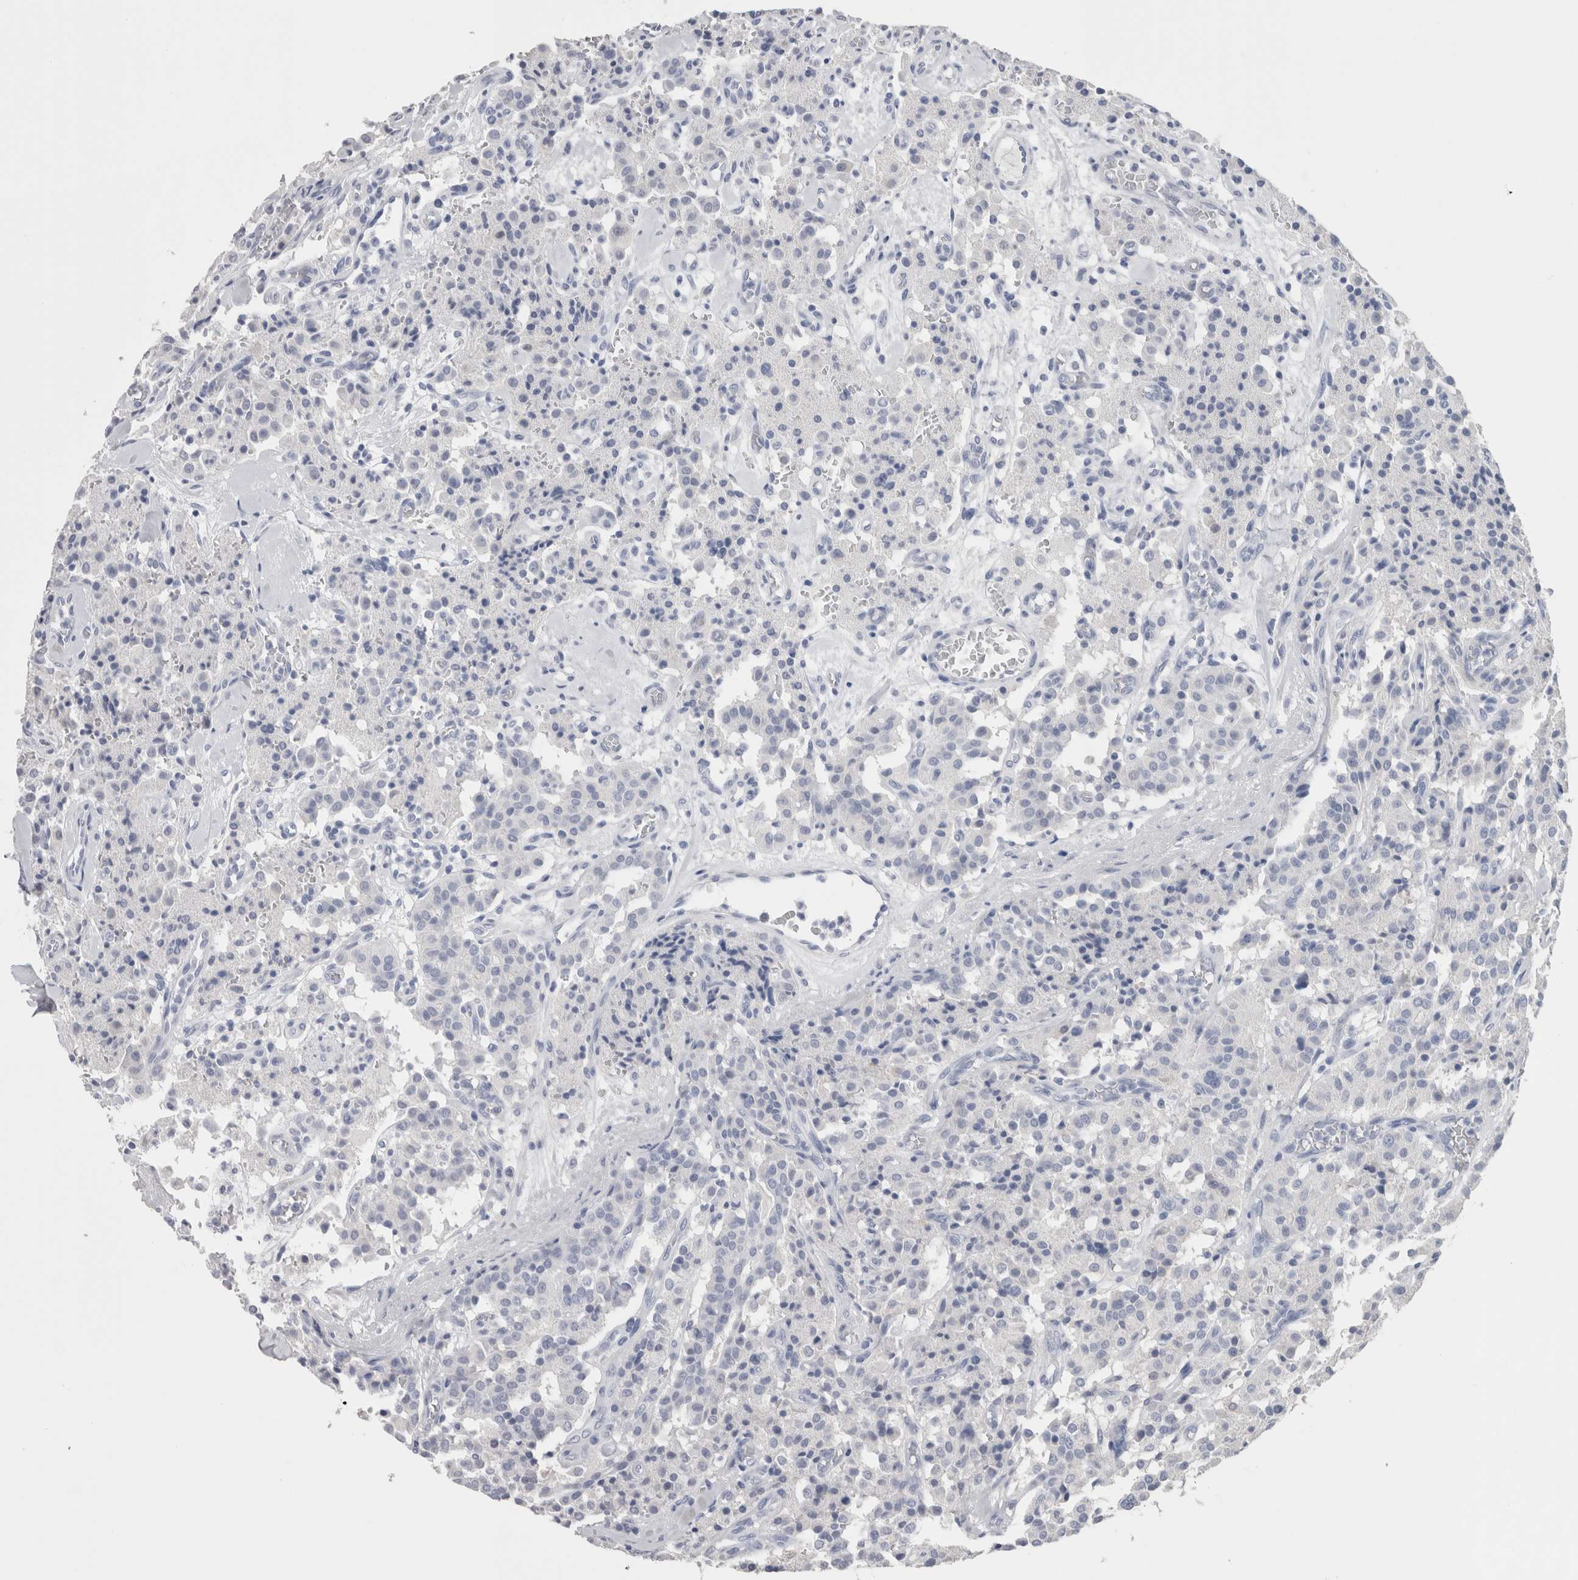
{"staining": {"intensity": "negative", "quantity": "none", "location": "none"}, "tissue": "carcinoid", "cell_type": "Tumor cells", "image_type": "cancer", "snomed": [{"axis": "morphology", "description": "Carcinoid, malignant, NOS"}, {"axis": "topography", "description": "Lung"}], "caption": "Immunohistochemistry histopathology image of neoplastic tissue: human carcinoid stained with DAB demonstrates no significant protein staining in tumor cells.", "gene": "CA8", "patient": {"sex": "male", "age": 30}}